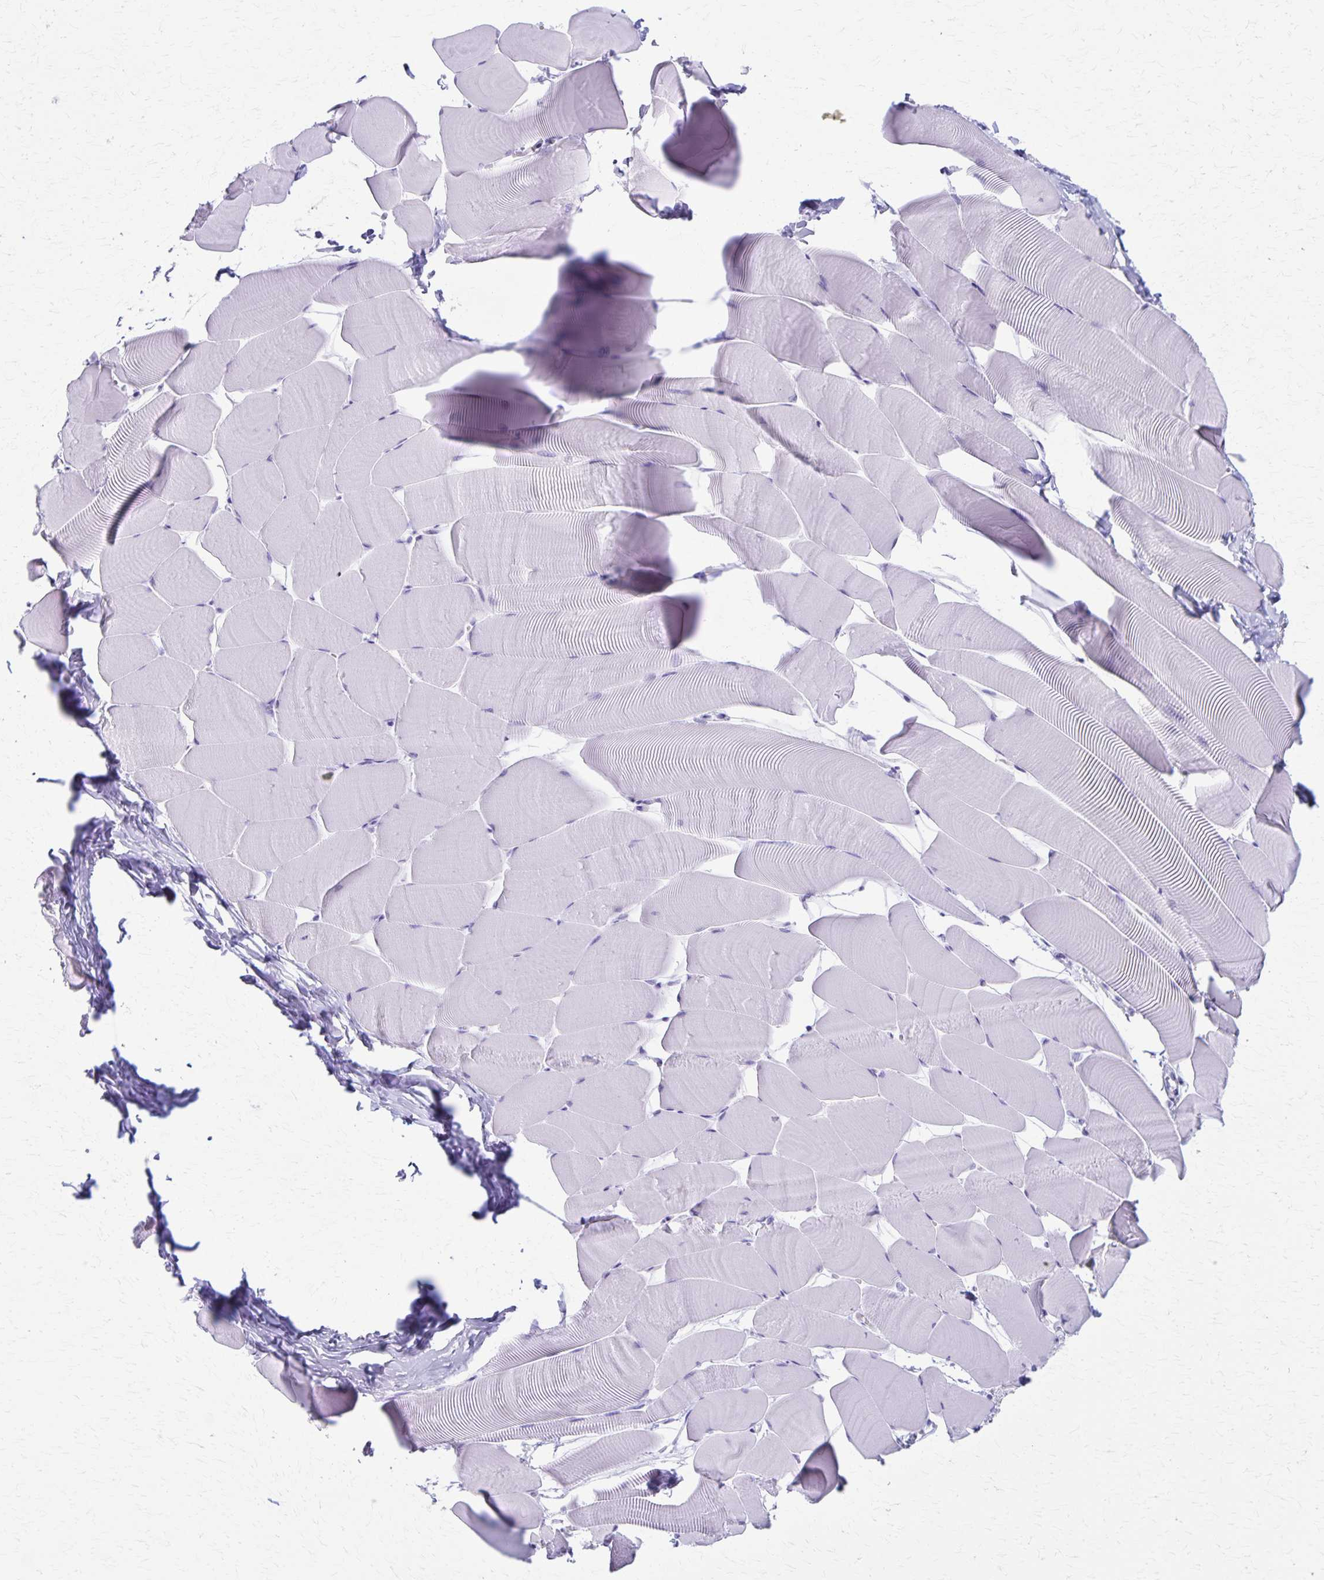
{"staining": {"intensity": "negative", "quantity": "none", "location": "none"}, "tissue": "skeletal muscle", "cell_type": "Myocytes", "image_type": "normal", "snomed": [{"axis": "morphology", "description": "Normal tissue, NOS"}, {"axis": "topography", "description": "Skeletal muscle"}], "caption": "High power microscopy photomicrograph of an IHC micrograph of normal skeletal muscle, revealing no significant positivity in myocytes.", "gene": "DEFA5", "patient": {"sex": "male", "age": 25}}